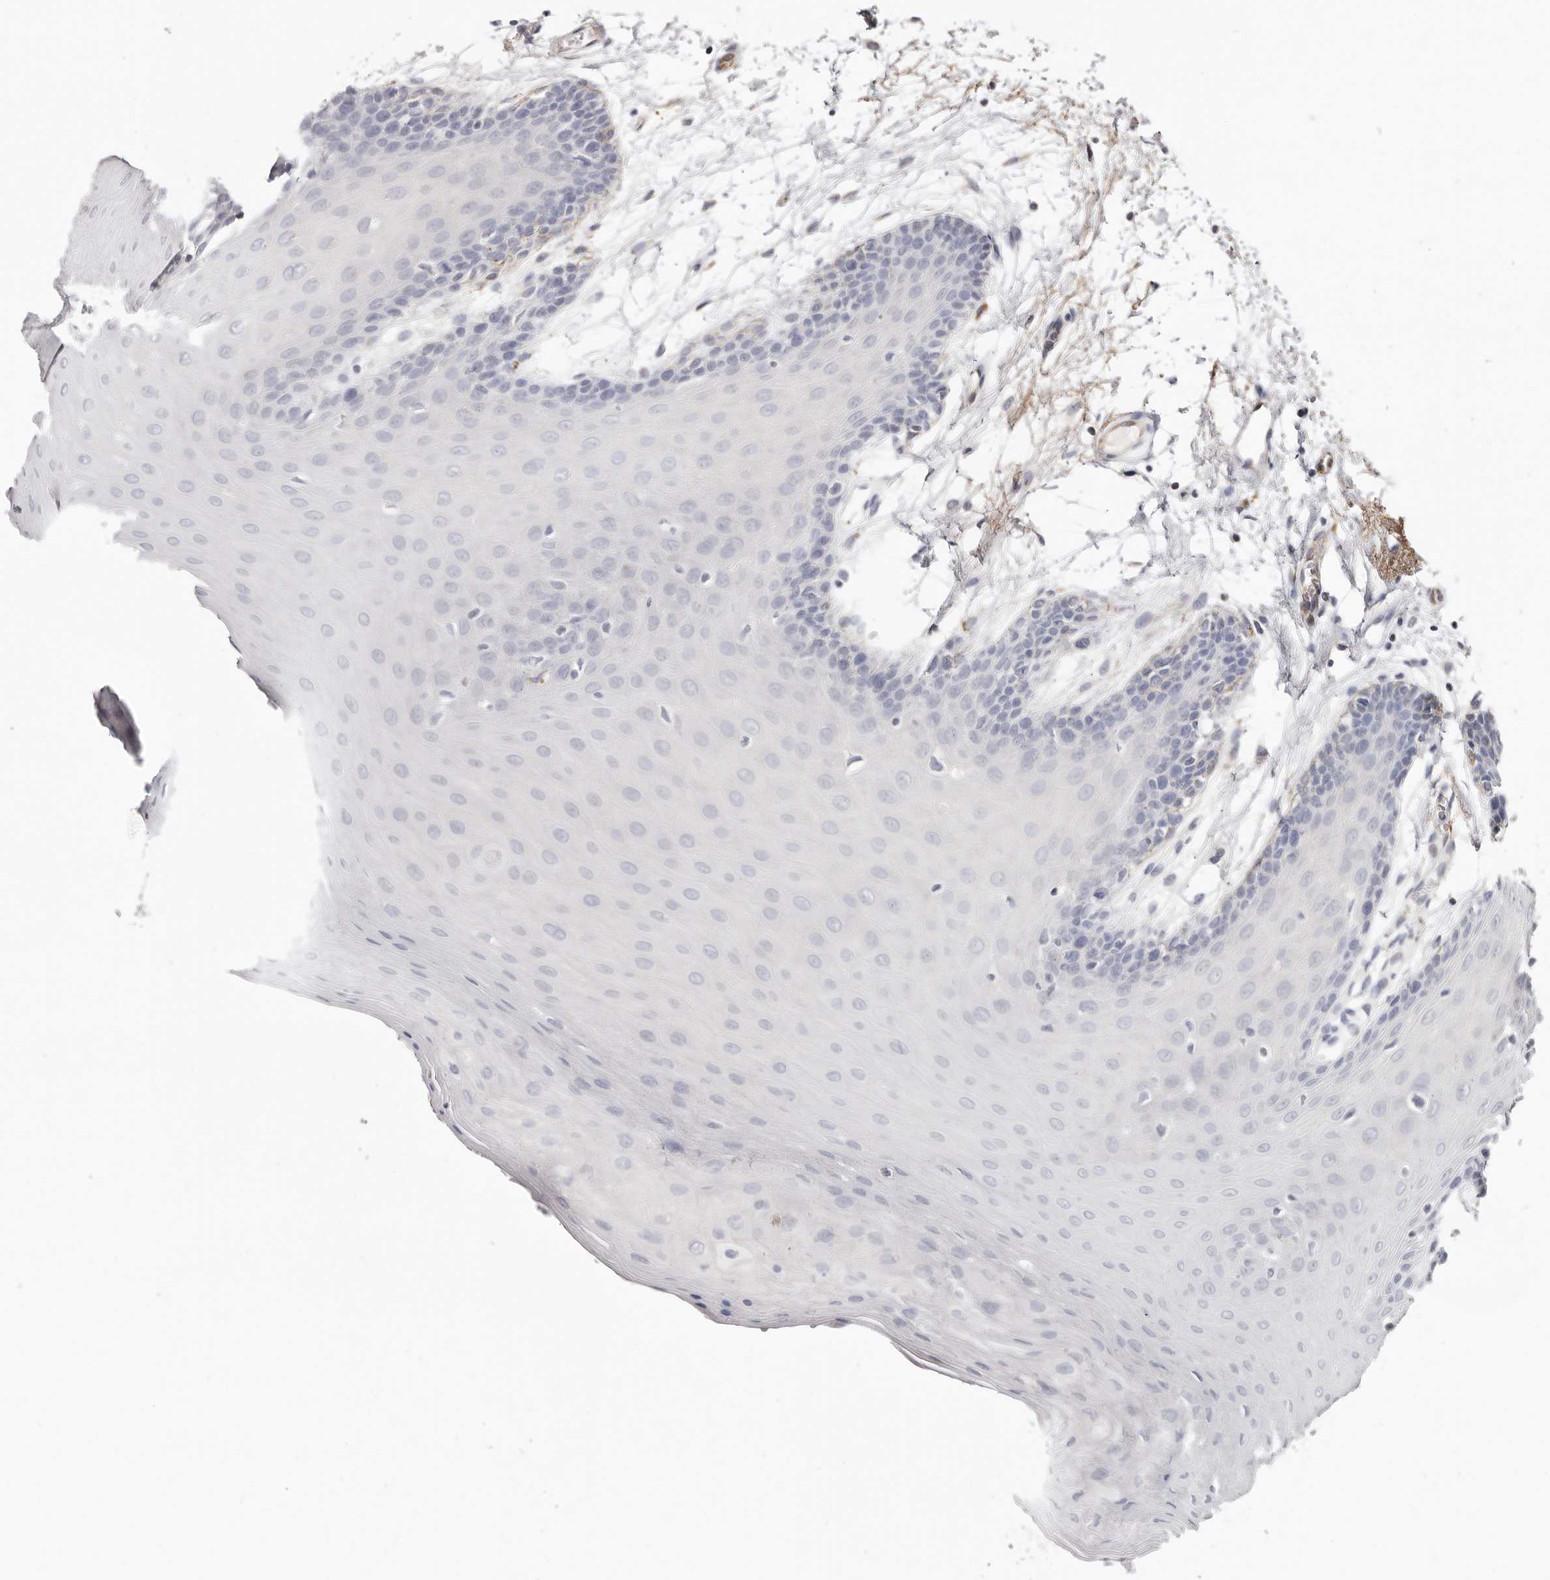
{"staining": {"intensity": "negative", "quantity": "none", "location": "none"}, "tissue": "oral mucosa", "cell_type": "Squamous epithelial cells", "image_type": "normal", "snomed": [{"axis": "morphology", "description": "Normal tissue, NOS"}, {"axis": "morphology", "description": "Squamous cell carcinoma, NOS"}, {"axis": "topography", "description": "Skeletal muscle"}, {"axis": "topography", "description": "Oral tissue"}, {"axis": "topography", "description": "Salivary gland"}, {"axis": "topography", "description": "Head-Neck"}], "caption": "Oral mucosa was stained to show a protein in brown. There is no significant staining in squamous epithelial cells. (Brightfield microscopy of DAB immunohistochemistry at high magnification).", "gene": "PKDCC", "patient": {"sex": "male", "age": 54}}